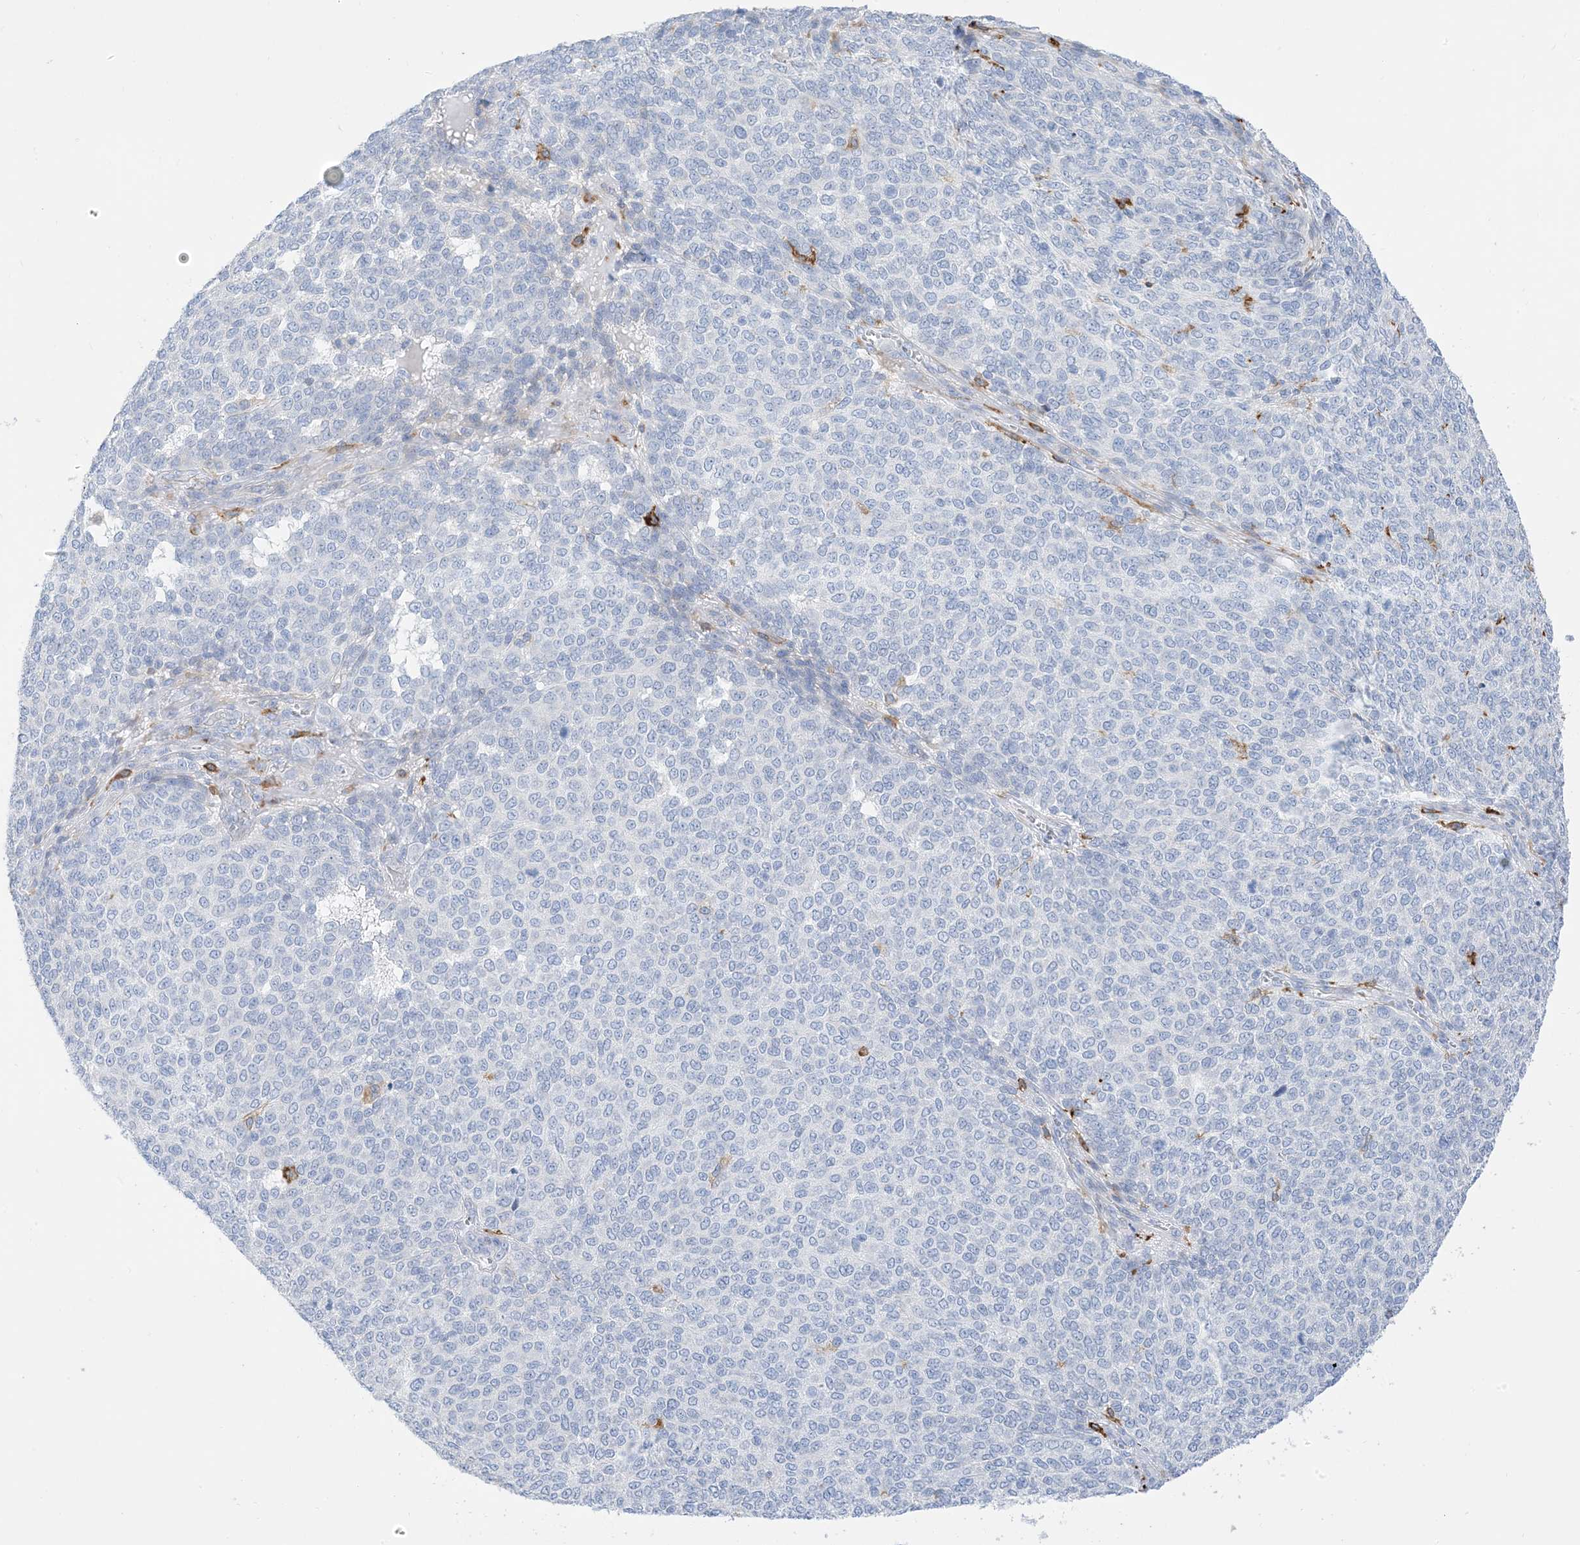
{"staining": {"intensity": "negative", "quantity": "none", "location": "none"}, "tissue": "melanoma", "cell_type": "Tumor cells", "image_type": "cancer", "snomed": [{"axis": "morphology", "description": "Malignant melanoma, NOS"}, {"axis": "topography", "description": "Skin"}], "caption": "Melanoma stained for a protein using IHC reveals no staining tumor cells.", "gene": "DPH3", "patient": {"sex": "male", "age": 49}}